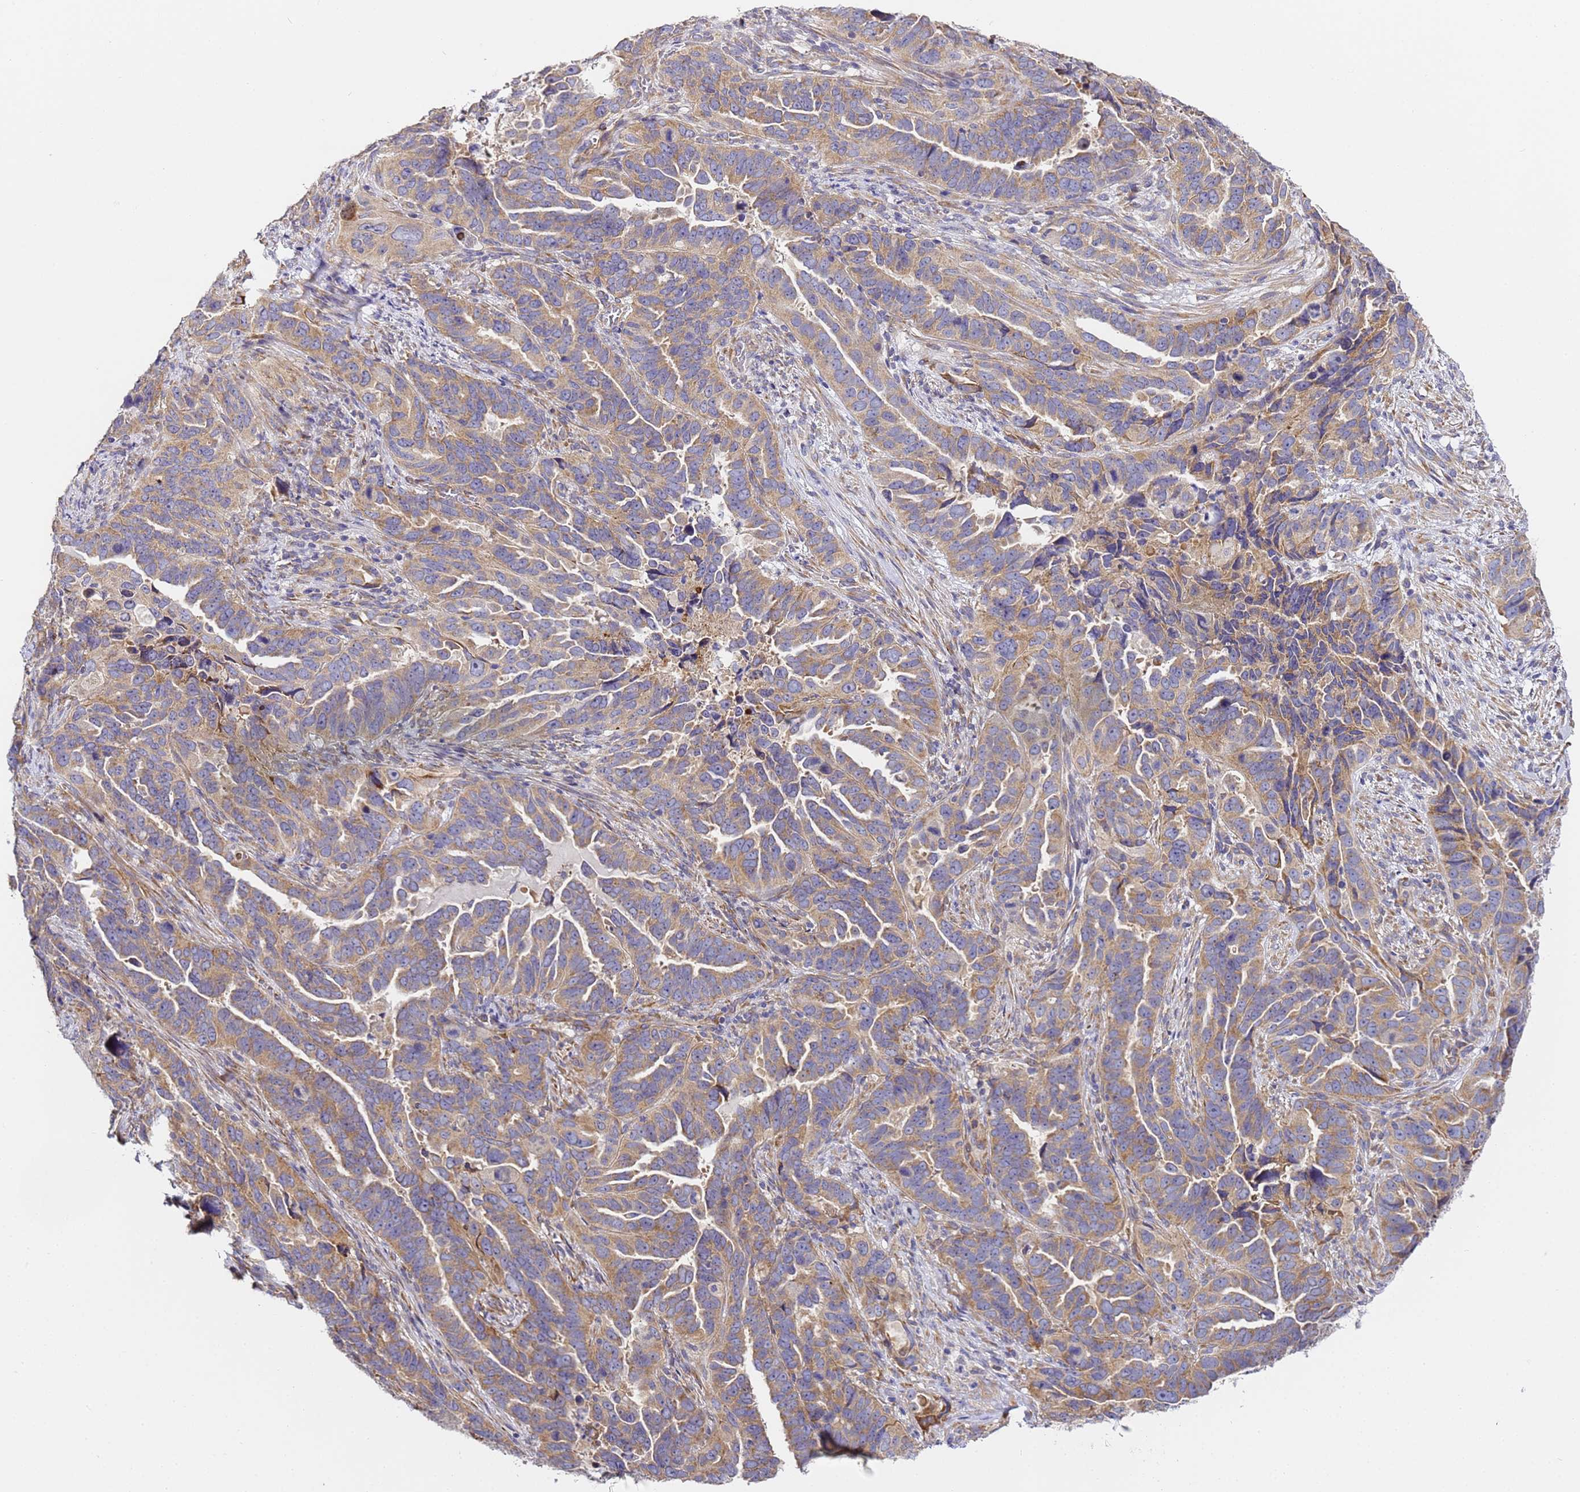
{"staining": {"intensity": "moderate", "quantity": ">75%", "location": "cytoplasmic/membranous"}, "tissue": "endometrial cancer", "cell_type": "Tumor cells", "image_type": "cancer", "snomed": [{"axis": "morphology", "description": "Adenocarcinoma, NOS"}, {"axis": "topography", "description": "Endometrium"}], "caption": "This is an image of IHC staining of endometrial adenocarcinoma, which shows moderate positivity in the cytoplasmic/membranous of tumor cells.", "gene": "RPL13A", "patient": {"sex": "female", "age": 65}}